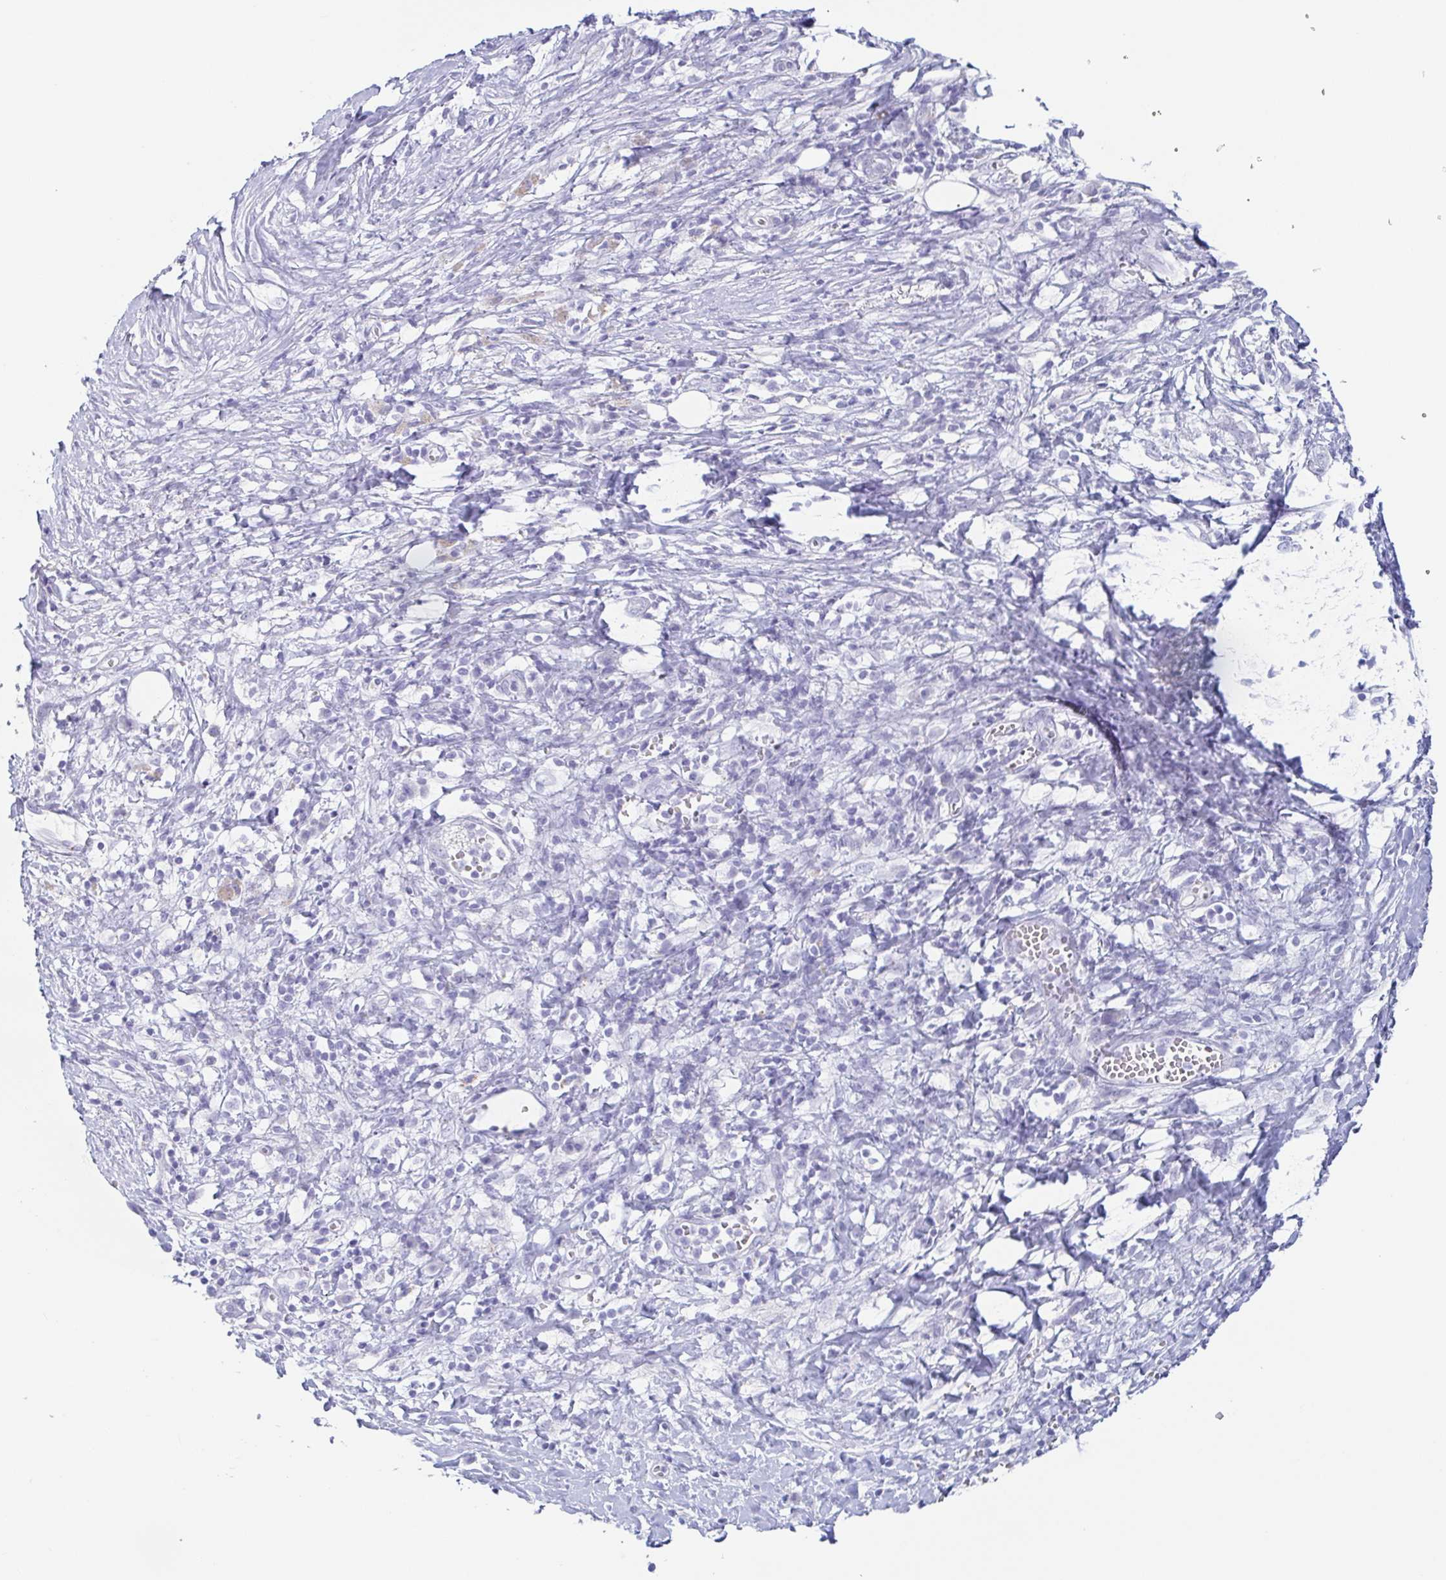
{"staining": {"intensity": "negative", "quantity": "none", "location": "none"}, "tissue": "pancreatic cancer", "cell_type": "Tumor cells", "image_type": "cancer", "snomed": [{"axis": "morphology", "description": "Adenocarcinoma, NOS"}, {"axis": "topography", "description": "Pancreas"}], "caption": "Tumor cells are negative for brown protein staining in adenocarcinoma (pancreatic).", "gene": "TAGLN3", "patient": {"sex": "male", "age": 61}}